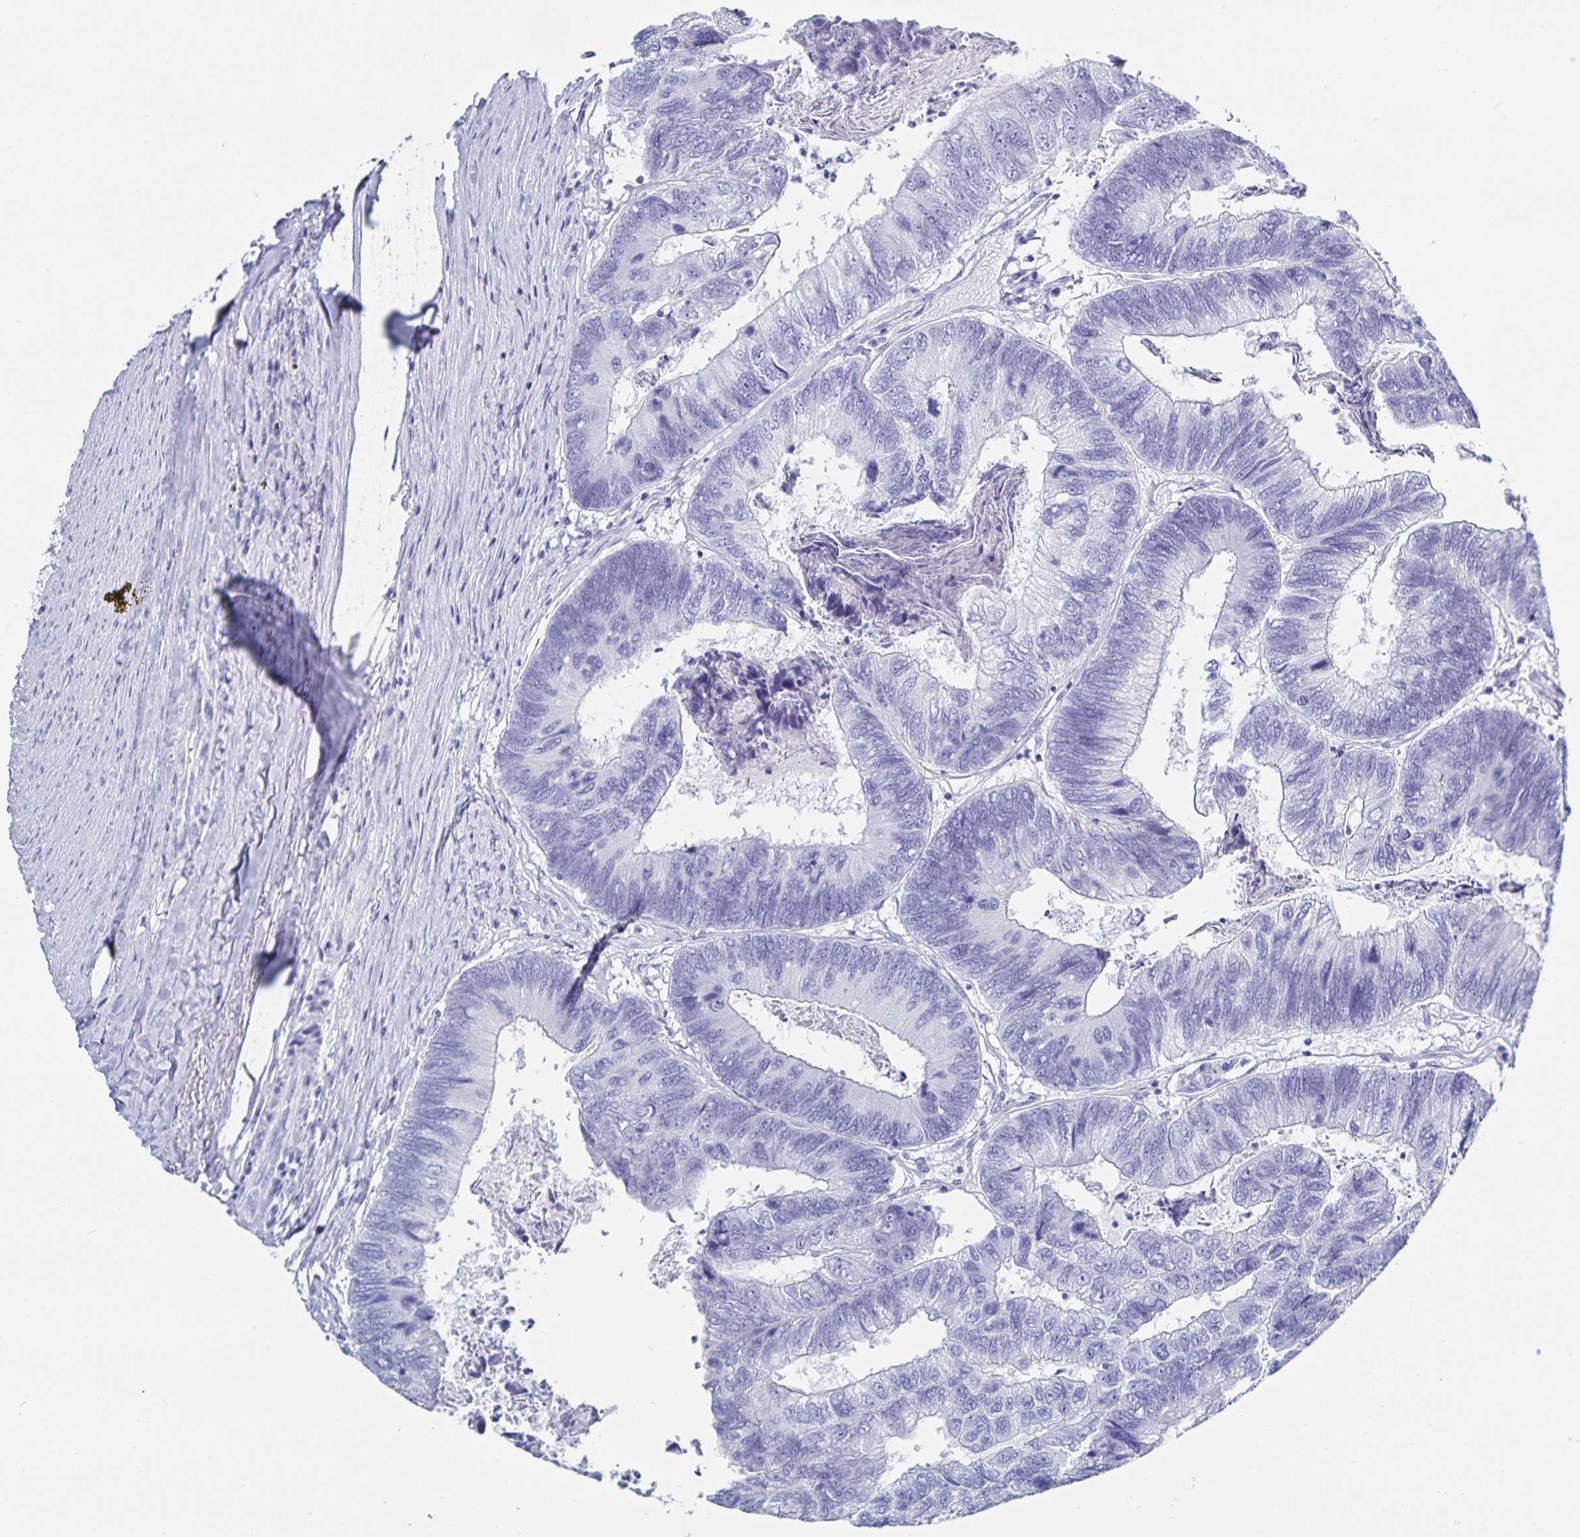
{"staining": {"intensity": "negative", "quantity": "none", "location": "none"}, "tissue": "colorectal cancer", "cell_type": "Tumor cells", "image_type": "cancer", "snomed": [{"axis": "morphology", "description": "Adenocarcinoma, NOS"}, {"axis": "topography", "description": "Colon"}], "caption": "An image of human colorectal cancer (adenocarcinoma) is negative for staining in tumor cells.", "gene": "C19orf73", "patient": {"sex": "female", "age": 67}}